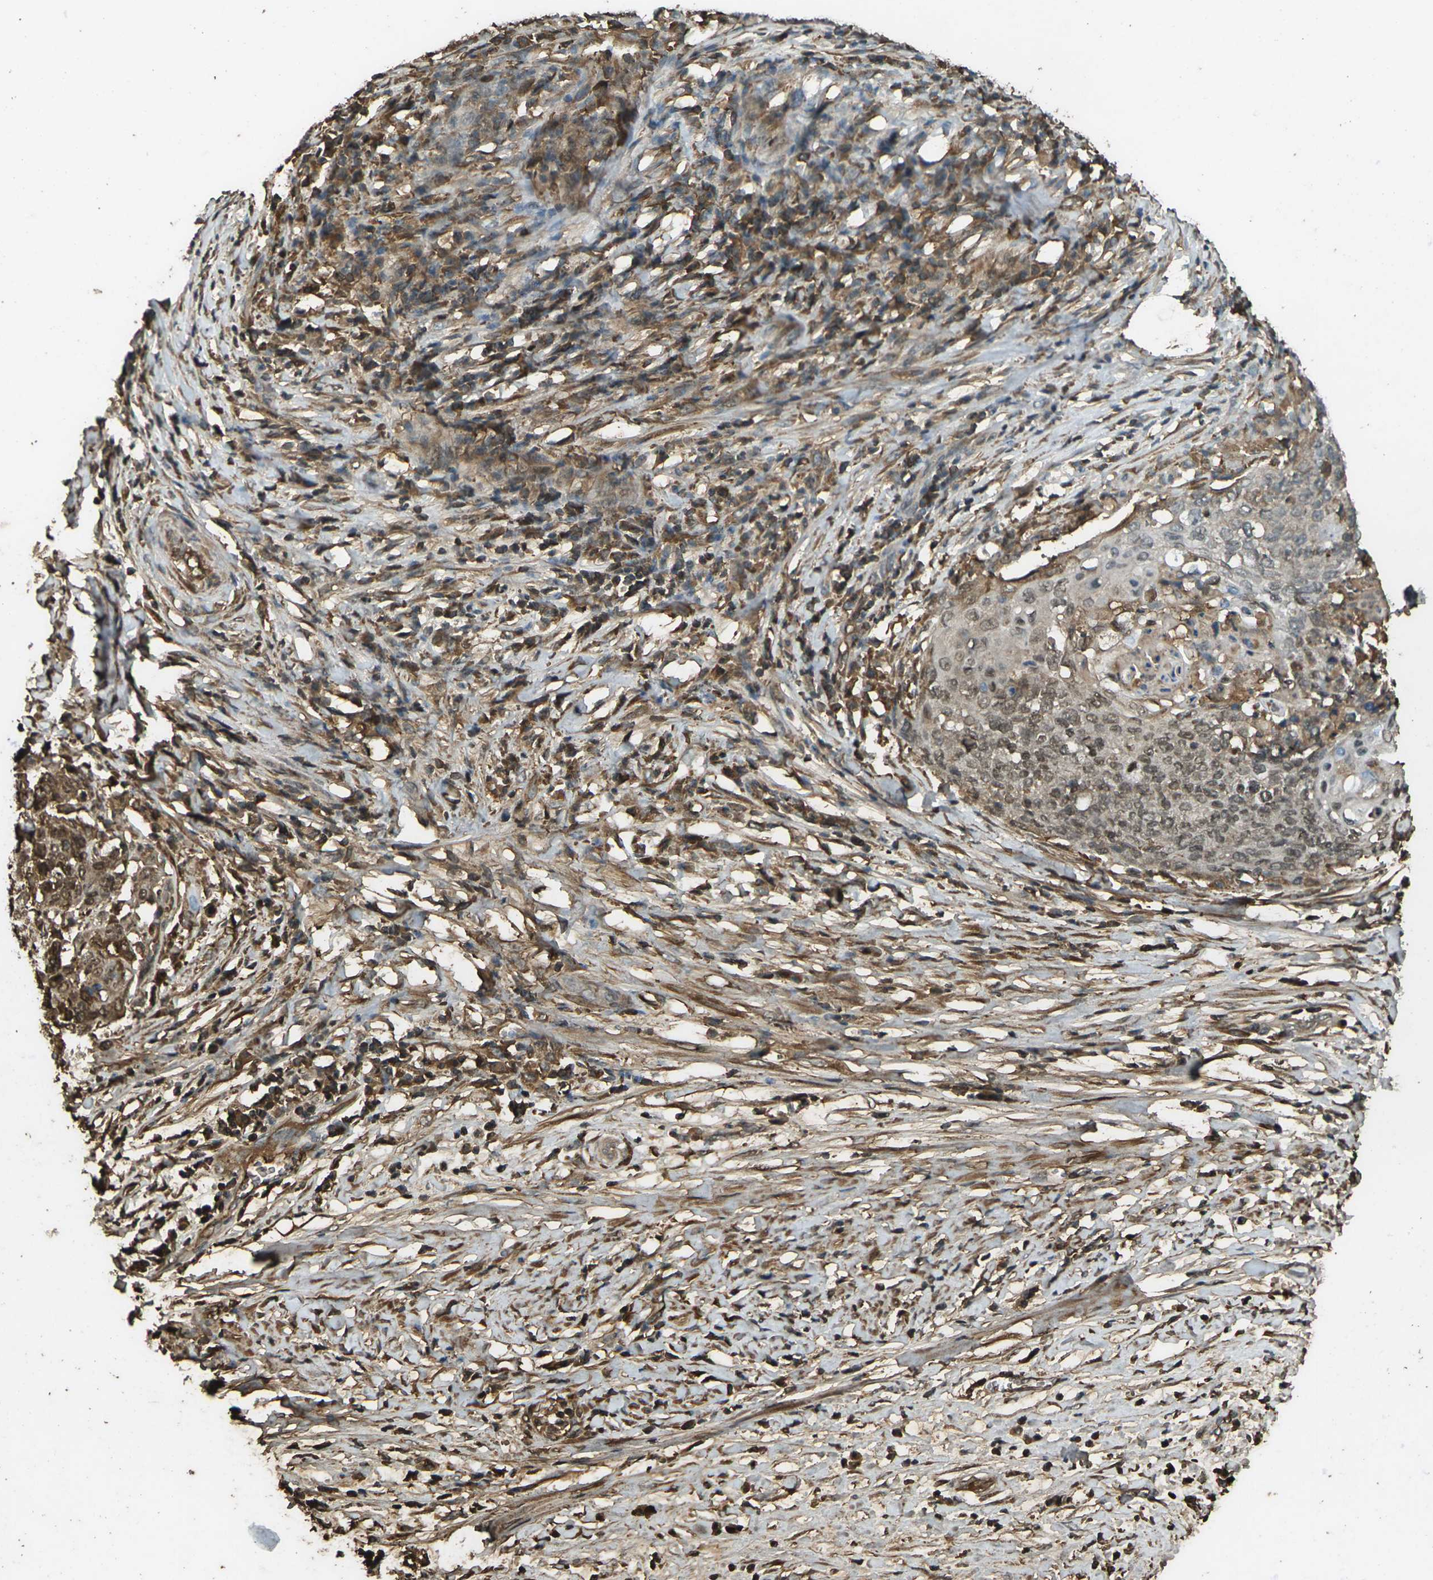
{"staining": {"intensity": "moderate", "quantity": ">75%", "location": "cytoplasmic/membranous"}, "tissue": "cervical cancer", "cell_type": "Tumor cells", "image_type": "cancer", "snomed": [{"axis": "morphology", "description": "Squamous cell carcinoma, NOS"}, {"axis": "topography", "description": "Cervix"}], "caption": "A histopathology image of human cervical cancer (squamous cell carcinoma) stained for a protein reveals moderate cytoplasmic/membranous brown staining in tumor cells. The staining was performed using DAB (3,3'-diaminobenzidine) to visualize the protein expression in brown, while the nuclei were stained in blue with hematoxylin (Magnification: 20x).", "gene": "CYP1B1", "patient": {"sex": "female", "age": 39}}